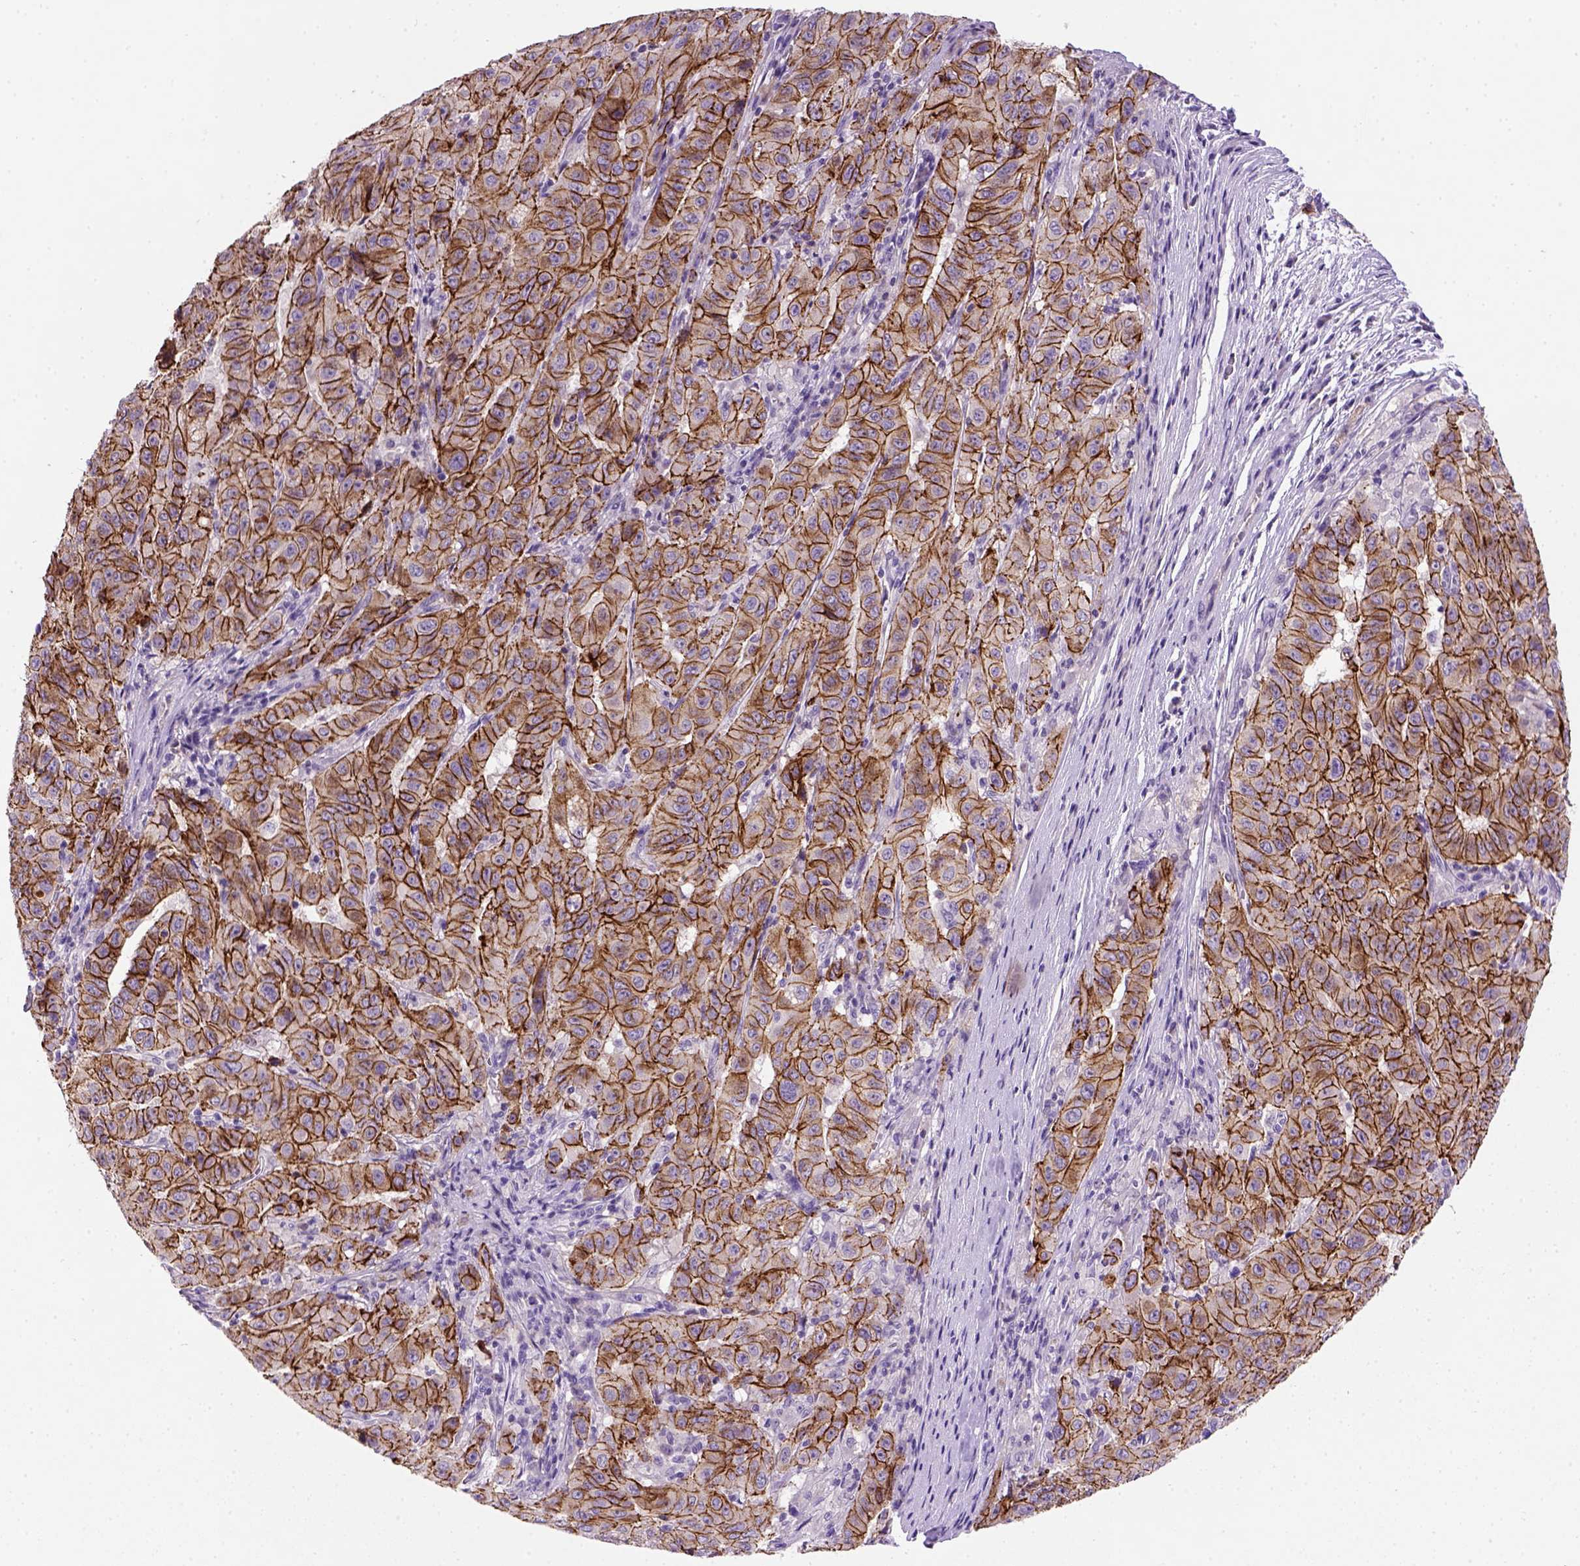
{"staining": {"intensity": "strong", "quantity": ">75%", "location": "cytoplasmic/membranous"}, "tissue": "pancreatic cancer", "cell_type": "Tumor cells", "image_type": "cancer", "snomed": [{"axis": "morphology", "description": "Adenocarcinoma, NOS"}, {"axis": "topography", "description": "Pancreas"}], "caption": "Immunohistochemical staining of human pancreatic cancer exhibits high levels of strong cytoplasmic/membranous protein staining in approximately >75% of tumor cells.", "gene": "CDH1", "patient": {"sex": "male", "age": 63}}